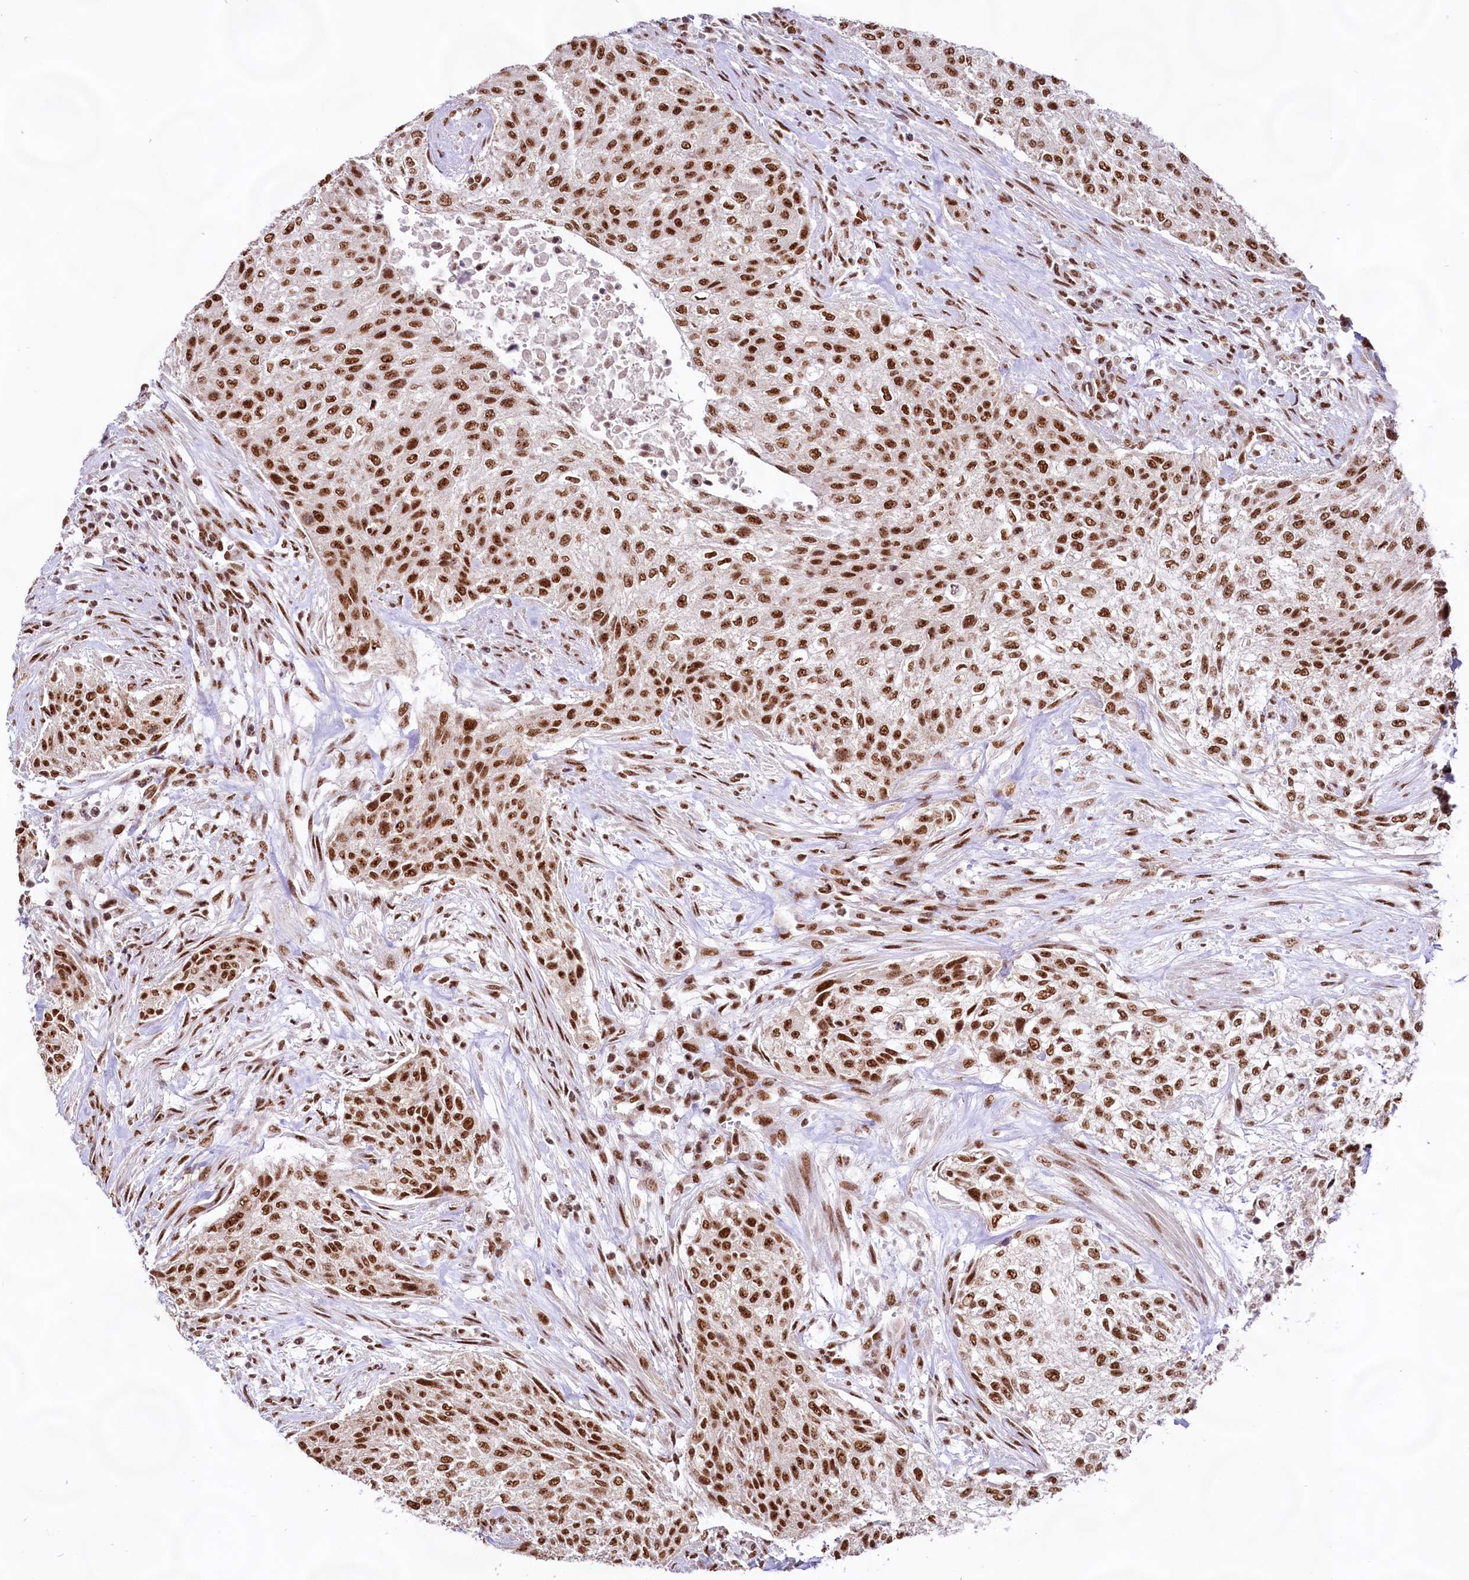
{"staining": {"intensity": "strong", "quantity": ">75%", "location": "nuclear"}, "tissue": "urothelial cancer", "cell_type": "Tumor cells", "image_type": "cancer", "snomed": [{"axis": "morphology", "description": "Normal tissue, NOS"}, {"axis": "morphology", "description": "Urothelial carcinoma, NOS"}, {"axis": "topography", "description": "Urinary bladder"}, {"axis": "topography", "description": "Peripheral nerve tissue"}], "caption": "Immunohistochemistry (DAB (3,3'-diaminobenzidine)) staining of urothelial cancer reveals strong nuclear protein positivity in approximately >75% of tumor cells.", "gene": "HIRA", "patient": {"sex": "male", "age": 35}}